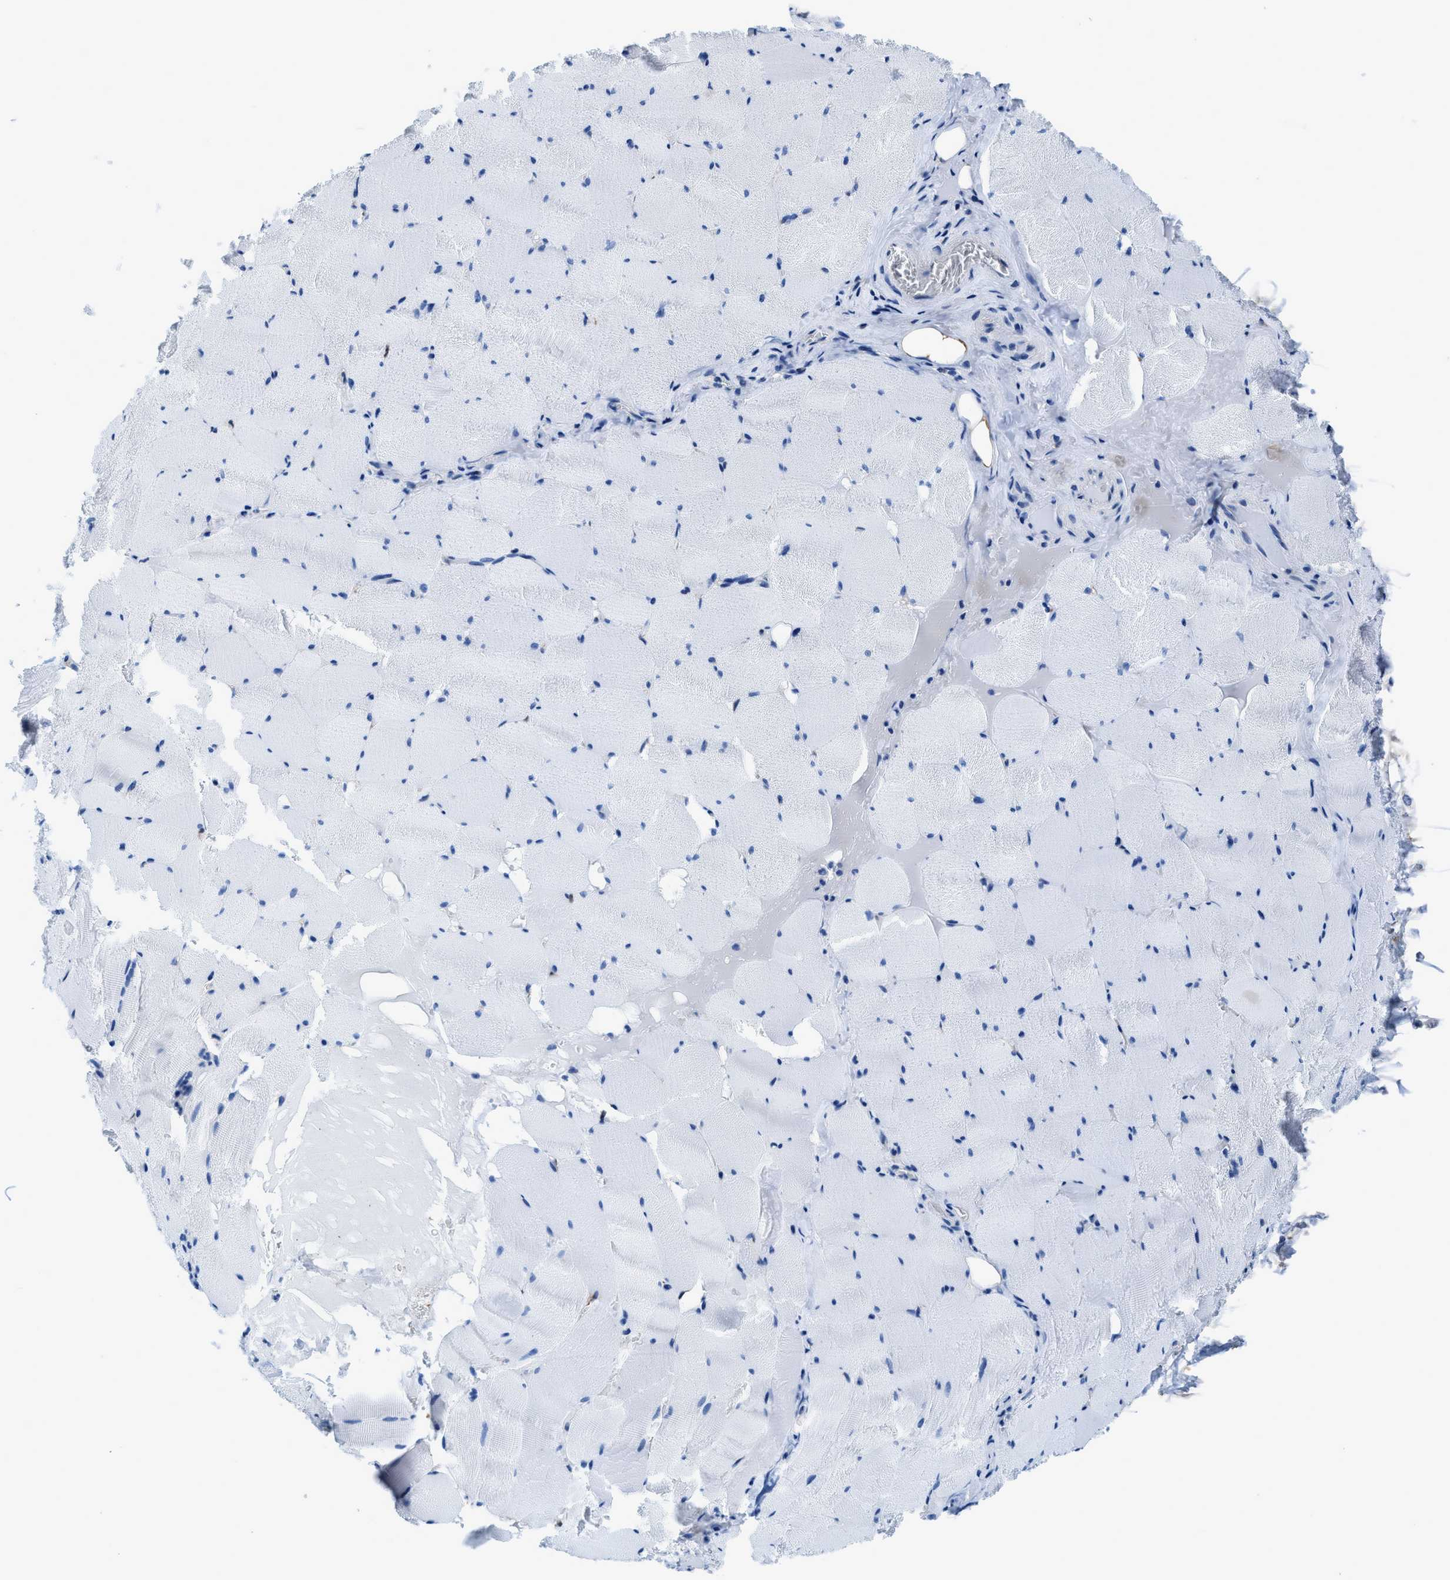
{"staining": {"intensity": "negative", "quantity": "none", "location": "none"}, "tissue": "skeletal muscle", "cell_type": "Myocytes", "image_type": "normal", "snomed": [{"axis": "morphology", "description": "Normal tissue, NOS"}, {"axis": "topography", "description": "Skeletal muscle"}], "caption": "This is an immunohistochemistry micrograph of unremarkable human skeletal muscle. There is no staining in myocytes.", "gene": "NUDT5", "patient": {"sex": "male", "age": 62}}